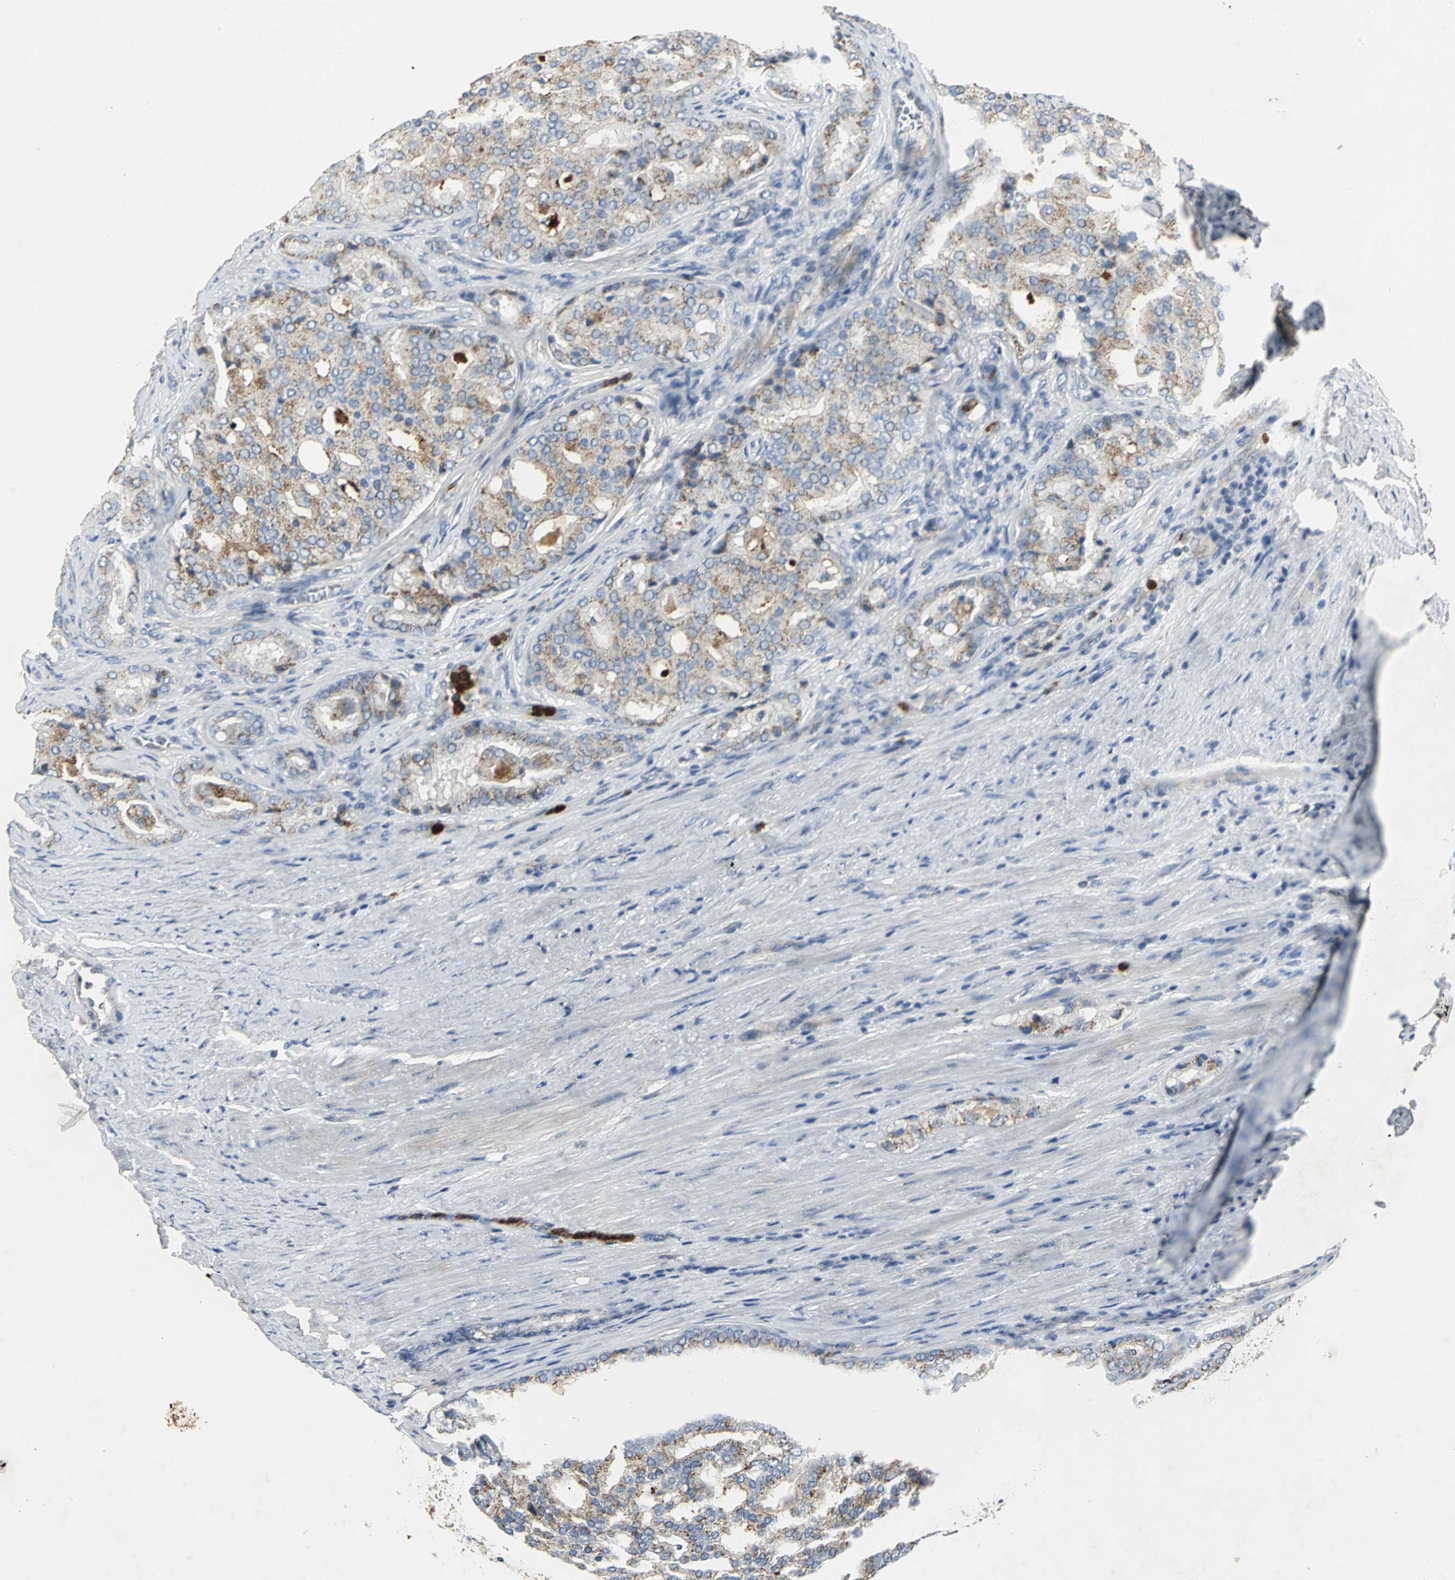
{"staining": {"intensity": "strong", "quantity": ">75%", "location": "cytoplasmic/membranous"}, "tissue": "prostate cancer", "cell_type": "Tumor cells", "image_type": "cancer", "snomed": [{"axis": "morphology", "description": "Adenocarcinoma, High grade"}, {"axis": "topography", "description": "Prostate"}], "caption": "A brown stain labels strong cytoplasmic/membranous positivity of a protein in adenocarcinoma (high-grade) (prostate) tumor cells.", "gene": "TM9SF2", "patient": {"sex": "male", "age": 64}}